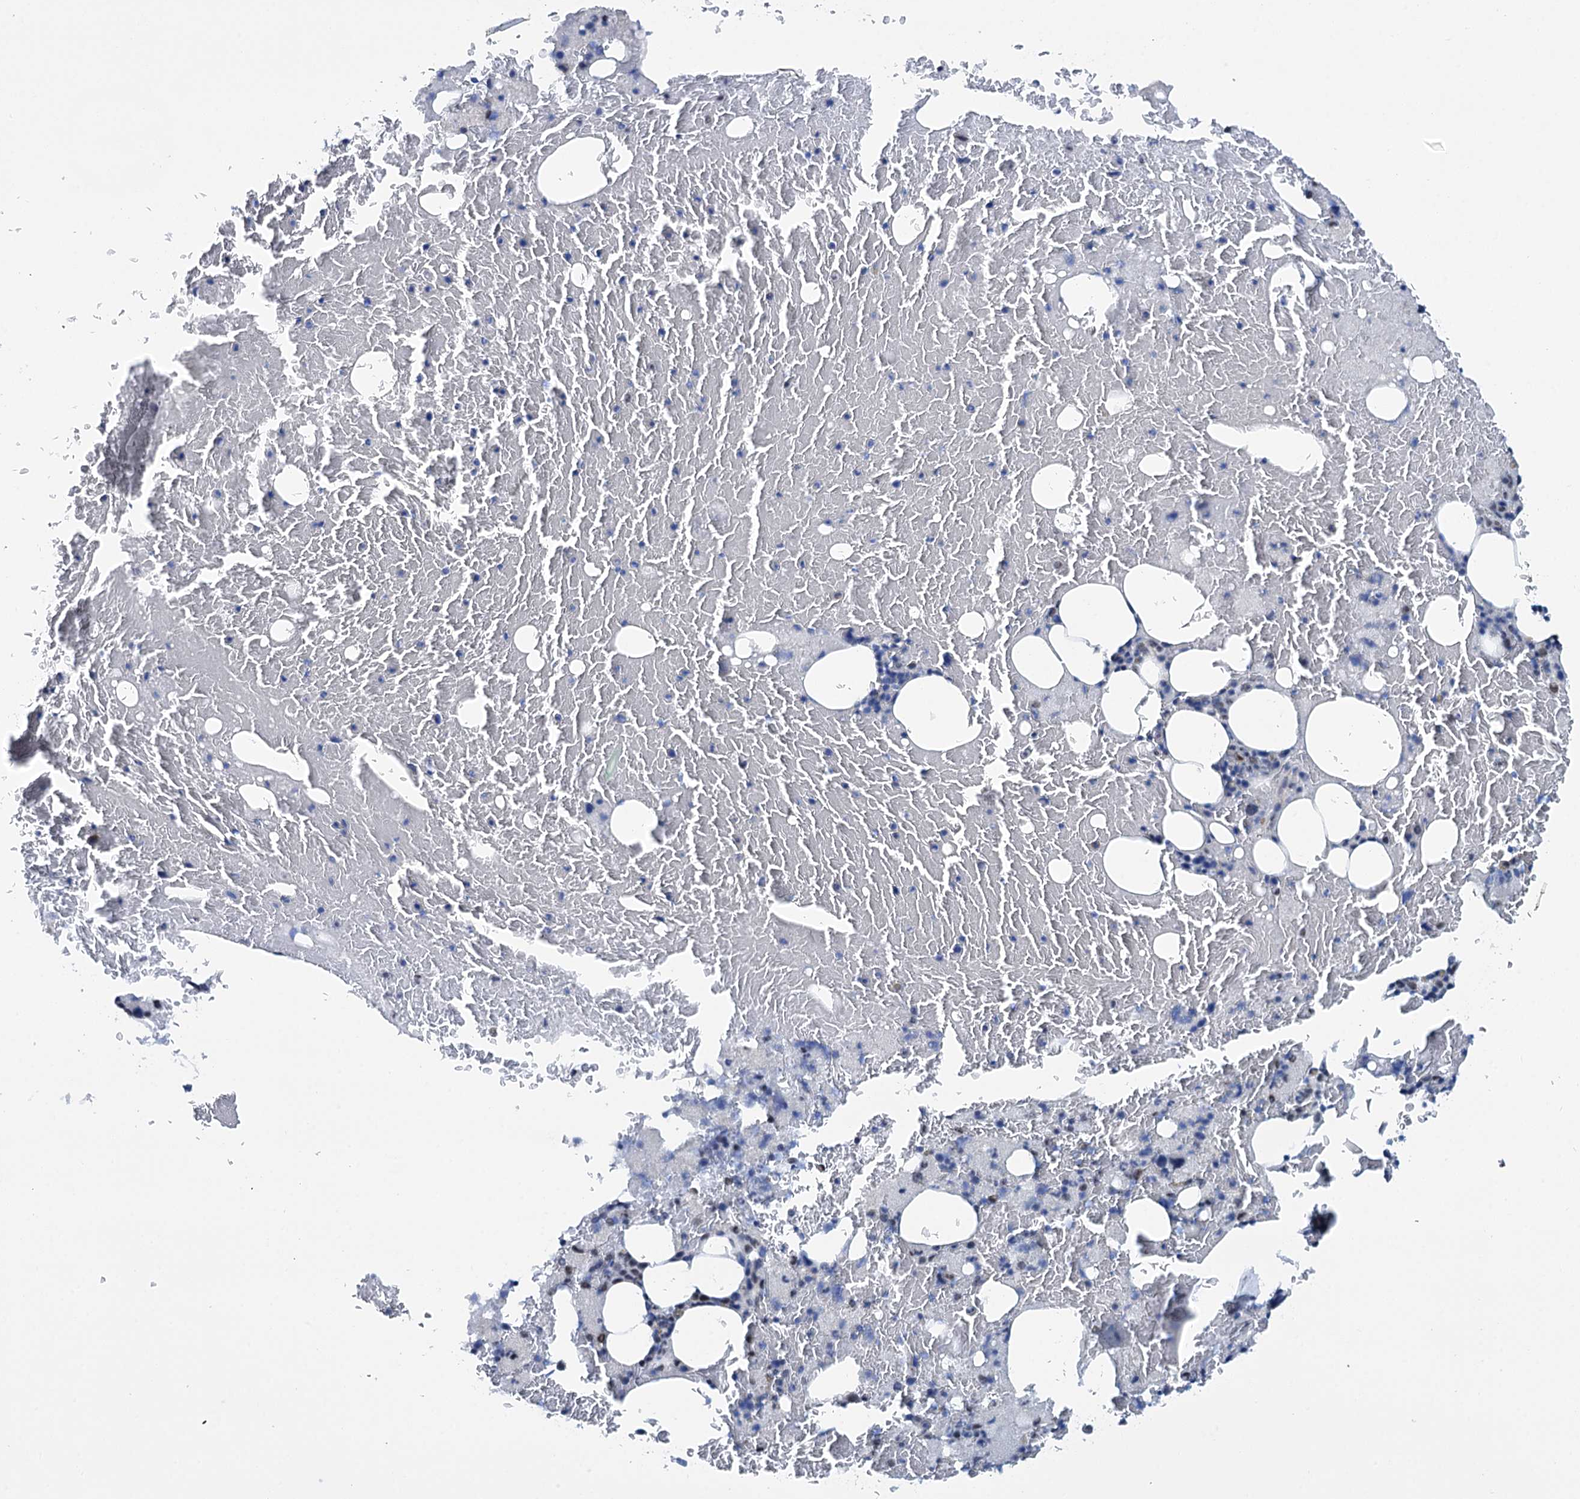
{"staining": {"intensity": "moderate", "quantity": "<25%", "location": "nuclear"}, "tissue": "bone marrow", "cell_type": "Hematopoietic cells", "image_type": "normal", "snomed": [{"axis": "morphology", "description": "Normal tissue, NOS"}, {"axis": "topography", "description": "Bone marrow"}], "caption": "Immunohistochemistry (IHC) of unremarkable human bone marrow demonstrates low levels of moderate nuclear staining in about <25% of hematopoietic cells. (DAB IHC, brown staining for protein, blue staining for nuclei).", "gene": "SREK1", "patient": {"sex": "male", "age": 79}}